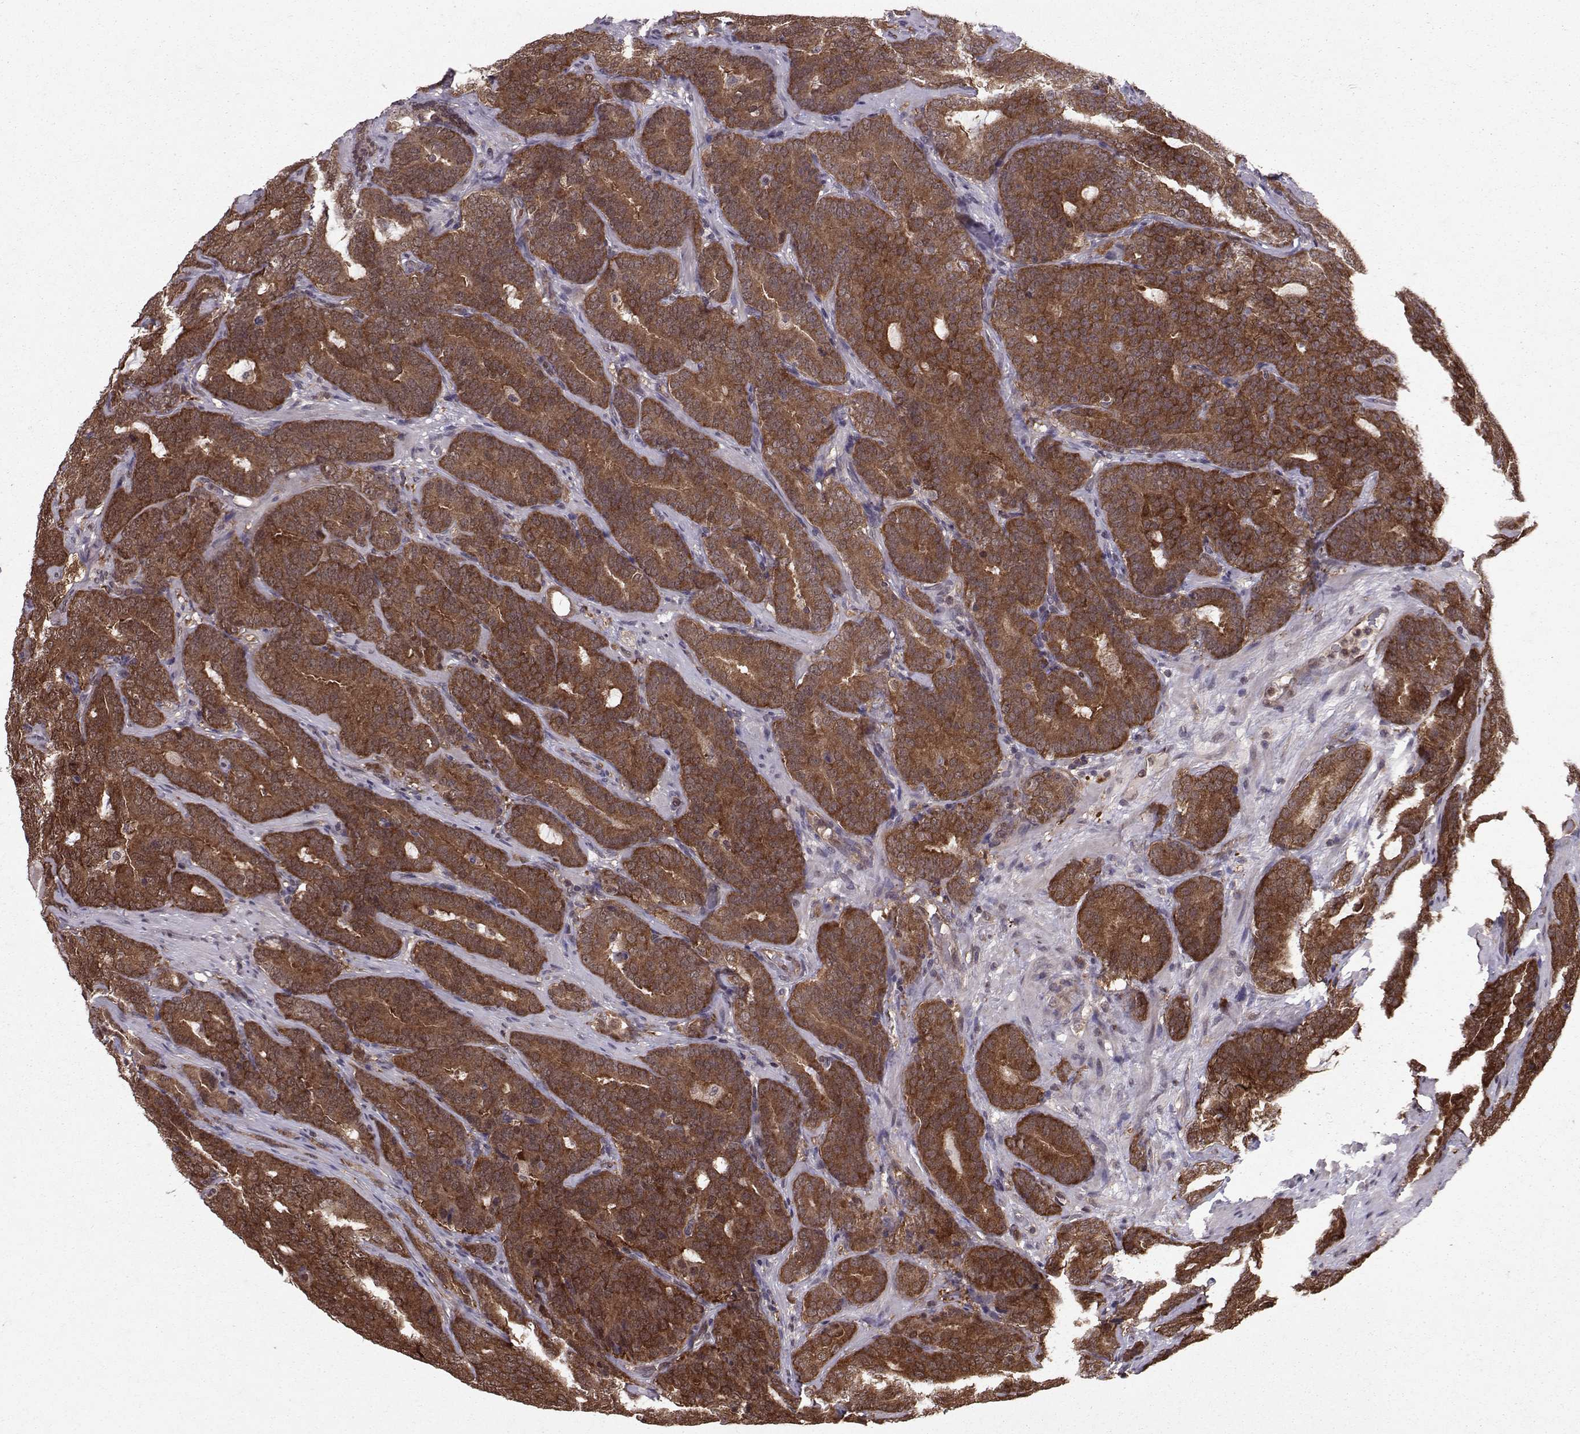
{"staining": {"intensity": "strong", "quantity": ">75%", "location": "cytoplasmic/membranous"}, "tissue": "prostate cancer", "cell_type": "Tumor cells", "image_type": "cancer", "snomed": [{"axis": "morphology", "description": "Adenocarcinoma, NOS"}, {"axis": "topography", "description": "Prostate"}], "caption": "Prostate adenocarcinoma stained with a brown dye reveals strong cytoplasmic/membranous positive positivity in approximately >75% of tumor cells.", "gene": "PPP2R2A", "patient": {"sex": "male", "age": 71}}